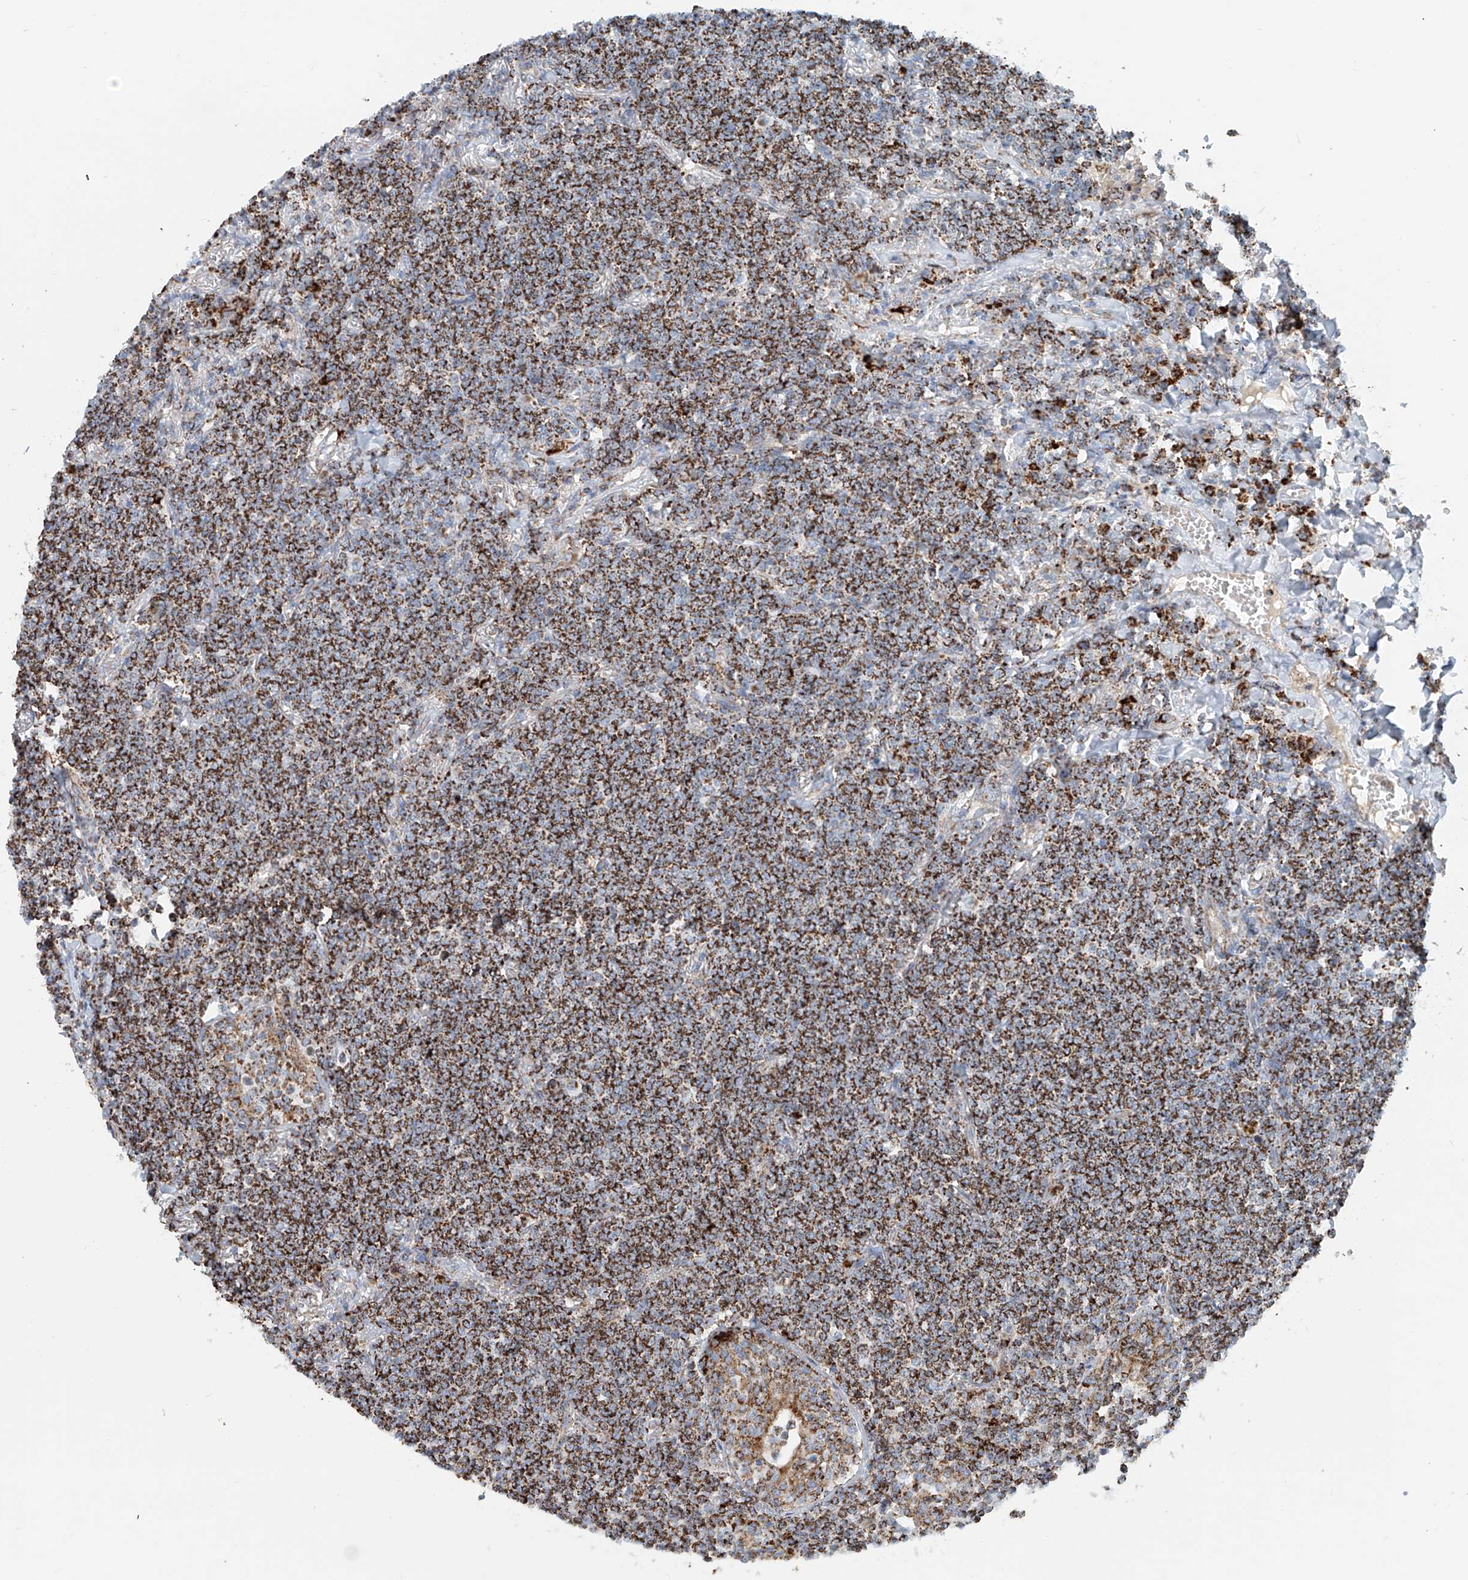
{"staining": {"intensity": "strong", "quantity": ">75%", "location": "cytoplasmic/membranous"}, "tissue": "lymphoma", "cell_type": "Tumor cells", "image_type": "cancer", "snomed": [{"axis": "morphology", "description": "Malignant lymphoma, non-Hodgkin's type, Low grade"}, {"axis": "topography", "description": "Lung"}], "caption": "Protein expression analysis of human lymphoma reveals strong cytoplasmic/membranous staining in about >75% of tumor cells. (IHC, brightfield microscopy, high magnification).", "gene": "CARD10", "patient": {"sex": "female", "age": 71}}